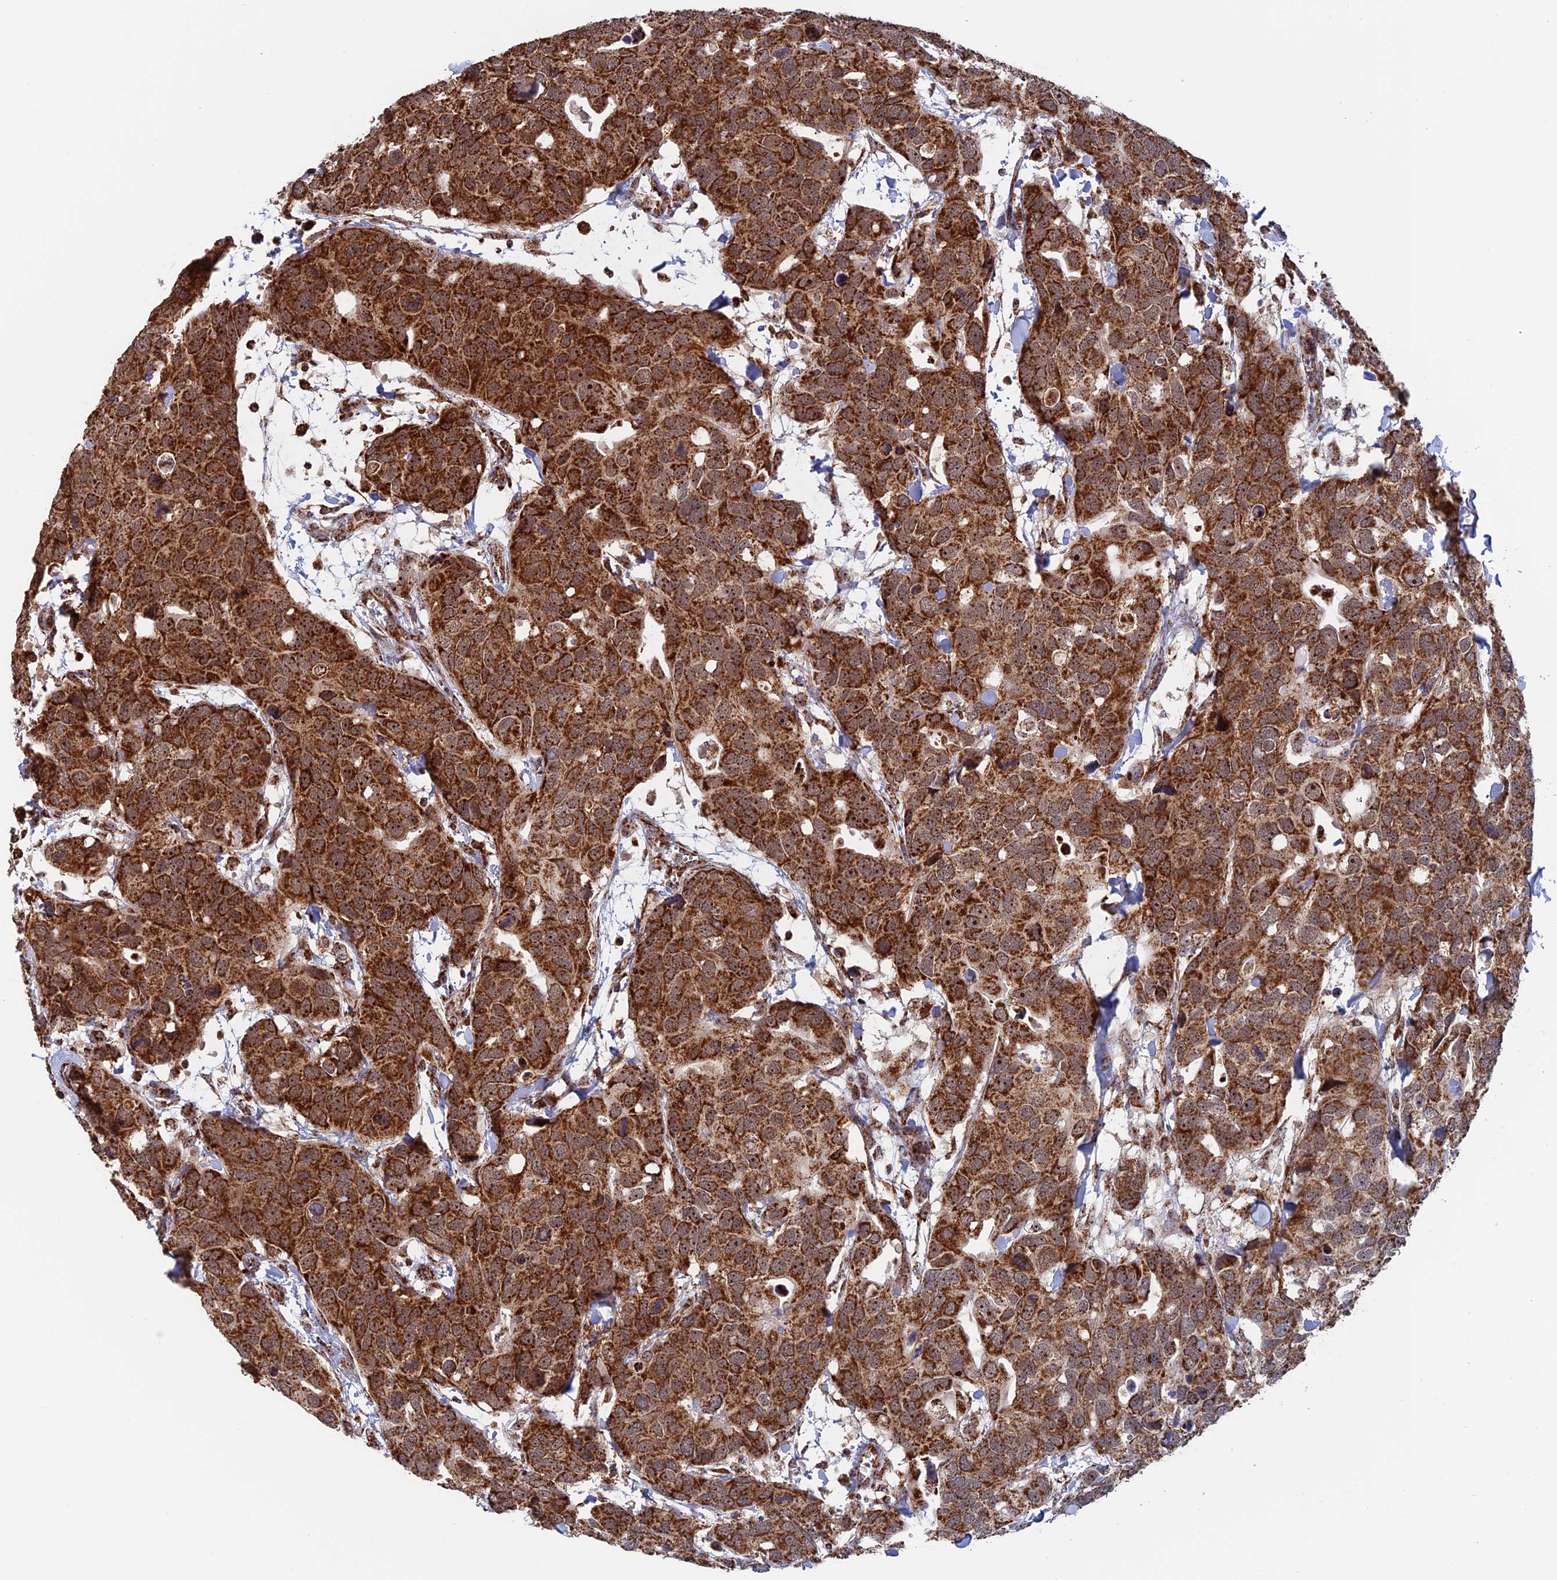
{"staining": {"intensity": "strong", "quantity": ">75%", "location": "cytoplasmic/membranous"}, "tissue": "breast cancer", "cell_type": "Tumor cells", "image_type": "cancer", "snomed": [{"axis": "morphology", "description": "Duct carcinoma"}, {"axis": "topography", "description": "Breast"}], "caption": "Human invasive ductal carcinoma (breast) stained for a protein (brown) shows strong cytoplasmic/membranous positive positivity in approximately >75% of tumor cells.", "gene": "DTYMK", "patient": {"sex": "female", "age": 83}}